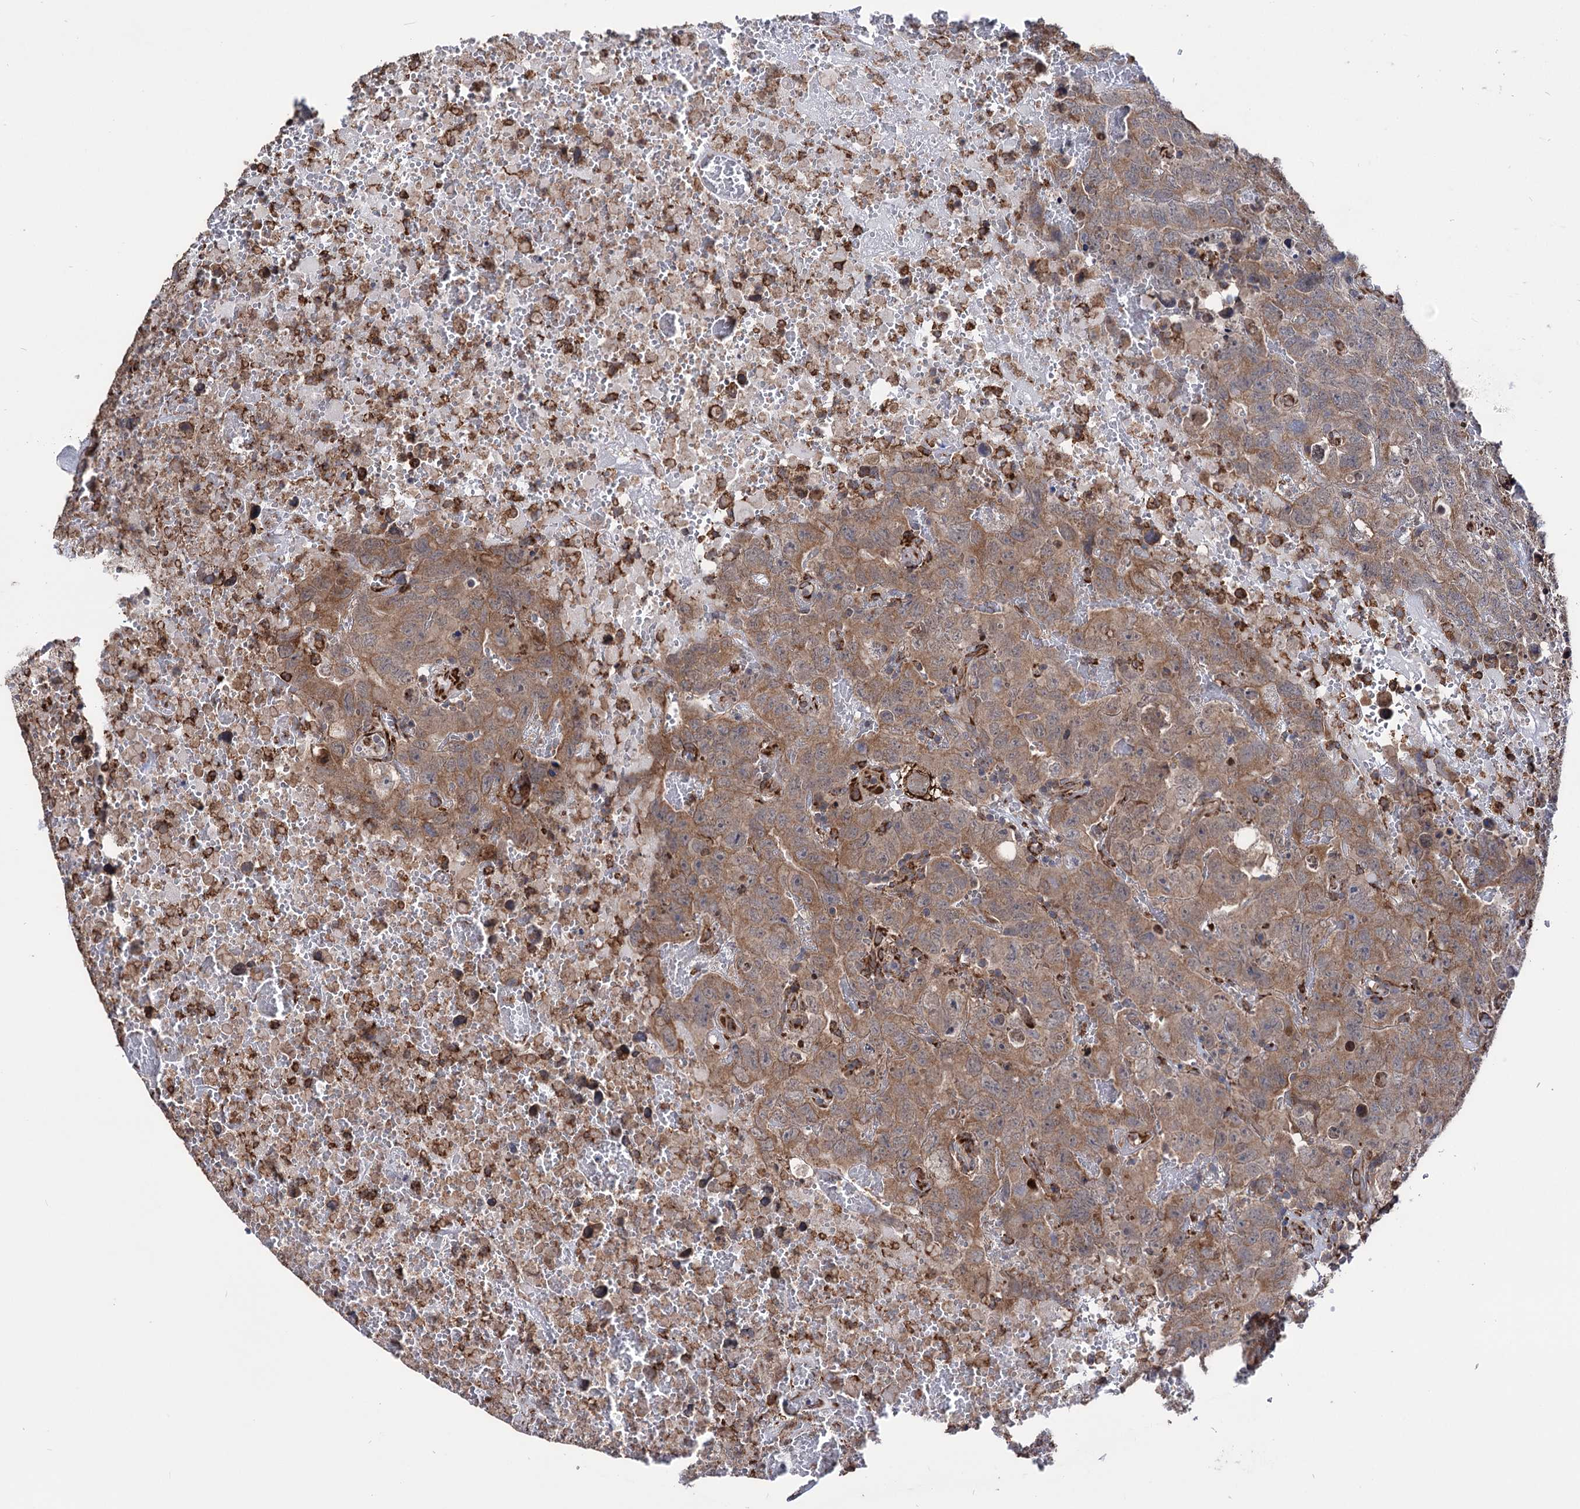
{"staining": {"intensity": "moderate", "quantity": ">75%", "location": "cytoplasmic/membranous"}, "tissue": "testis cancer", "cell_type": "Tumor cells", "image_type": "cancer", "snomed": [{"axis": "morphology", "description": "Carcinoma, Embryonal, NOS"}, {"axis": "topography", "description": "Testis"}], "caption": "Testis cancer (embryonal carcinoma) stained with a brown dye displays moderate cytoplasmic/membranous positive expression in approximately >75% of tumor cells.", "gene": "CDAN1", "patient": {"sex": "male", "age": 45}}